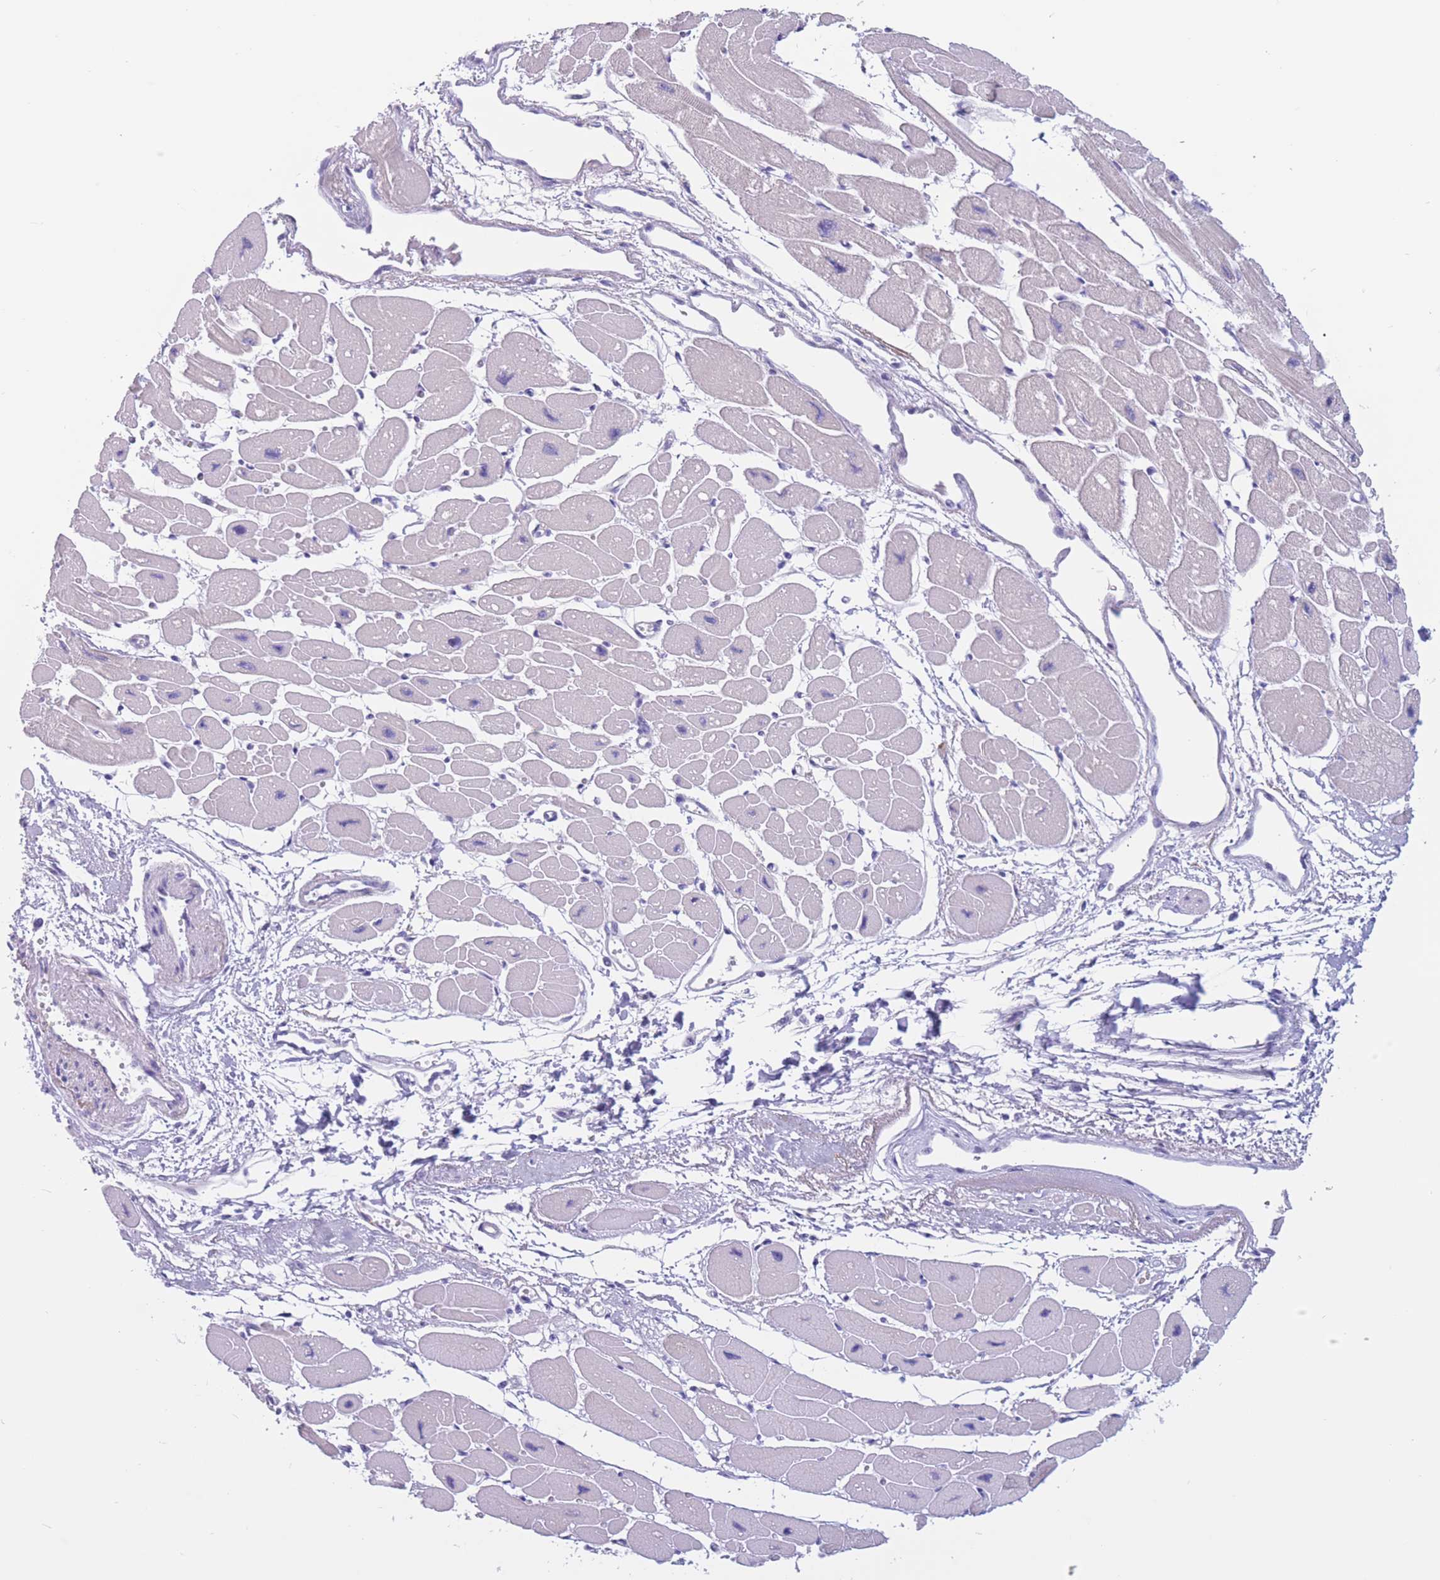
{"staining": {"intensity": "negative", "quantity": "none", "location": "none"}, "tissue": "heart muscle", "cell_type": "Cardiomyocytes", "image_type": "normal", "snomed": [{"axis": "morphology", "description": "Normal tissue, NOS"}, {"axis": "topography", "description": "Heart"}], "caption": "IHC micrograph of unremarkable human heart muscle stained for a protein (brown), which exhibits no staining in cardiomyocytes.", "gene": "BOP1", "patient": {"sex": "female", "age": 54}}